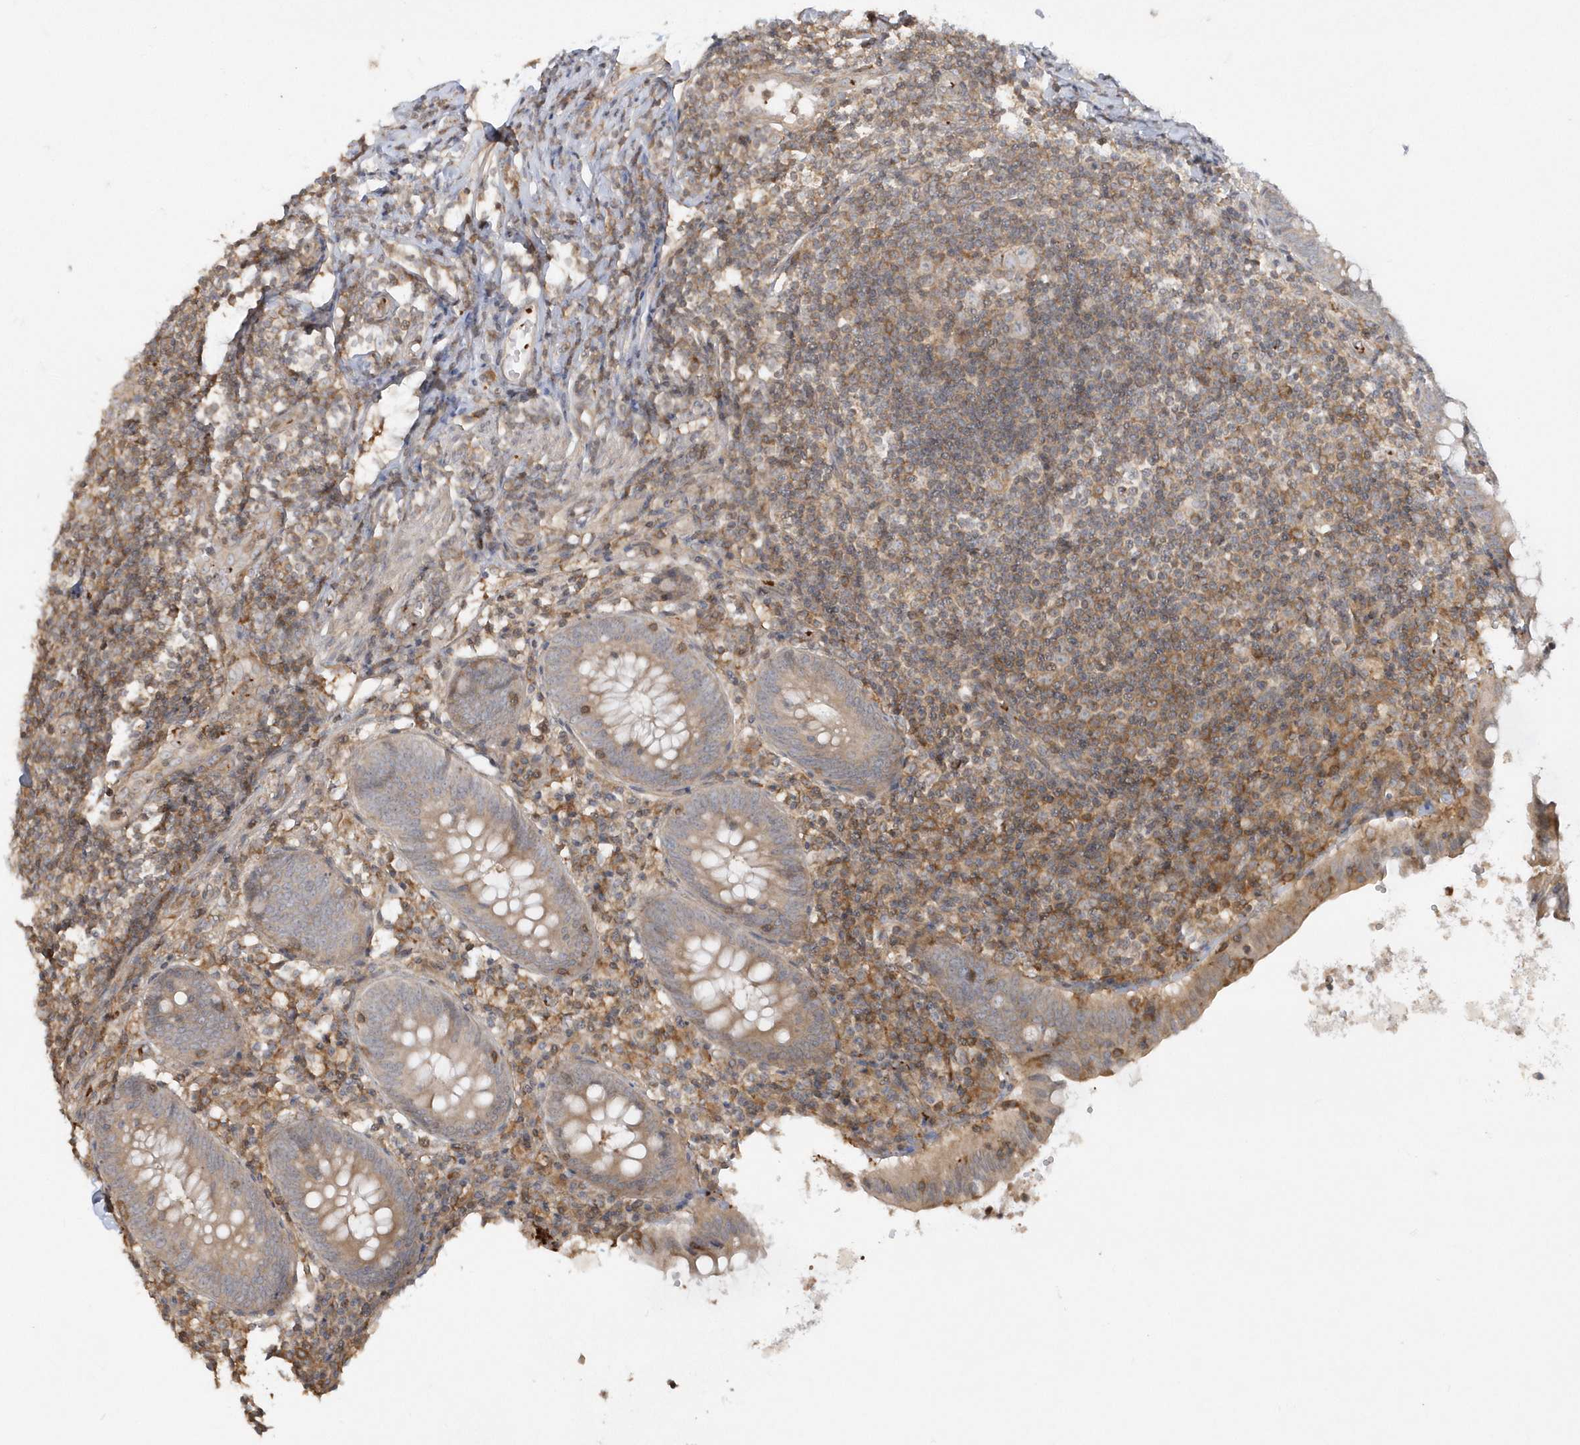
{"staining": {"intensity": "weak", "quantity": "25%-75%", "location": "cytoplasmic/membranous"}, "tissue": "appendix", "cell_type": "Glandular cells", "image_type": "normal", "snomed": [{"axis": "morphology", "description": "Normal tissue, NOS"}, {"axis": "topography", "description": "Appendix"}], "caption": "The immunohistochemical stain highlights weak cytoplasmic/membranous staining in glandular cells of normal appendix. (Stains: DAB in brown, nuclei in blue, Microscopy: brightfield microscopy at high magnification).", "gene": "BSN", "patient": {"sex": "female", "age": 54}}